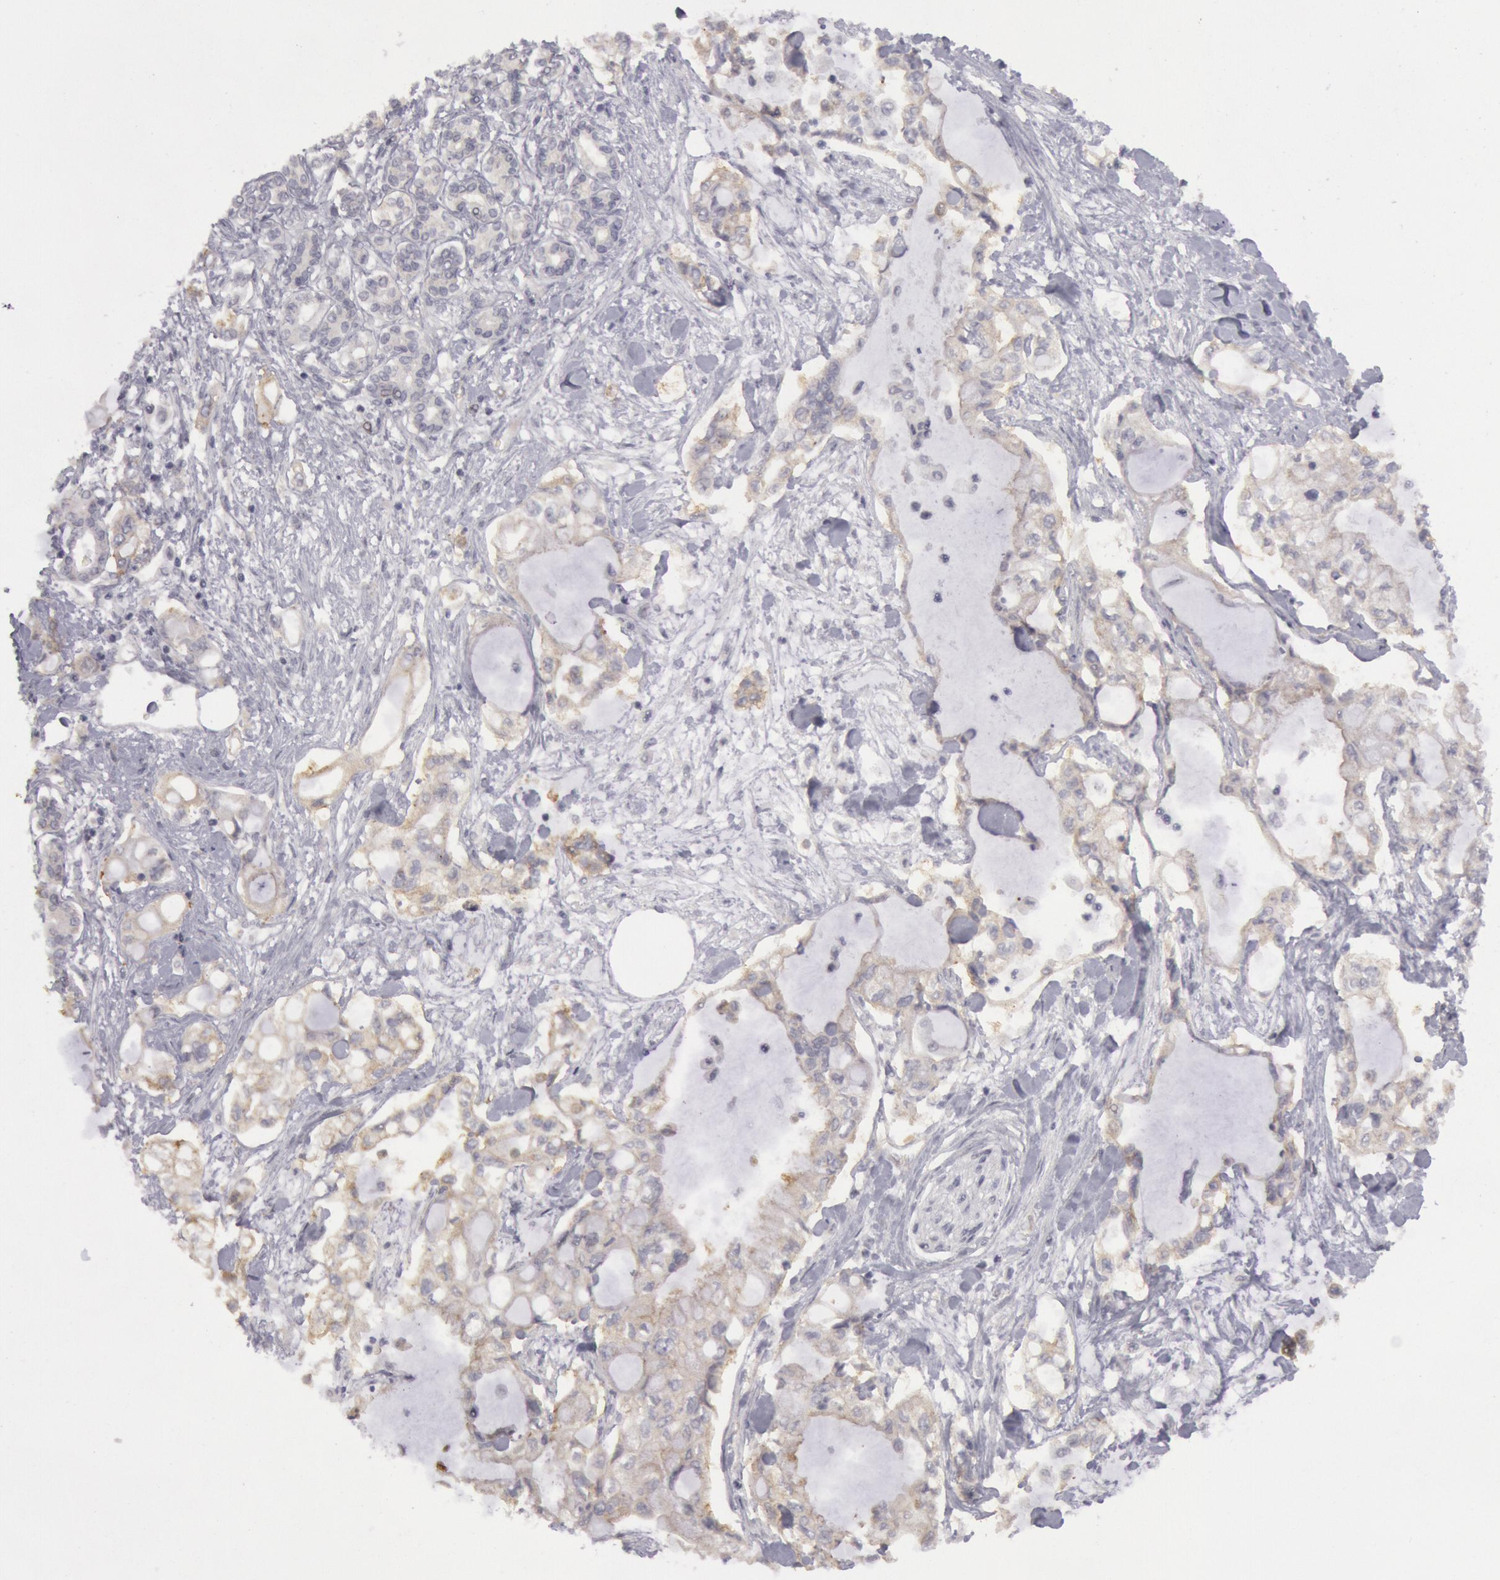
{"staining": {"intensity": "negative", "quantity": "none", "location": "none"}, "tissue": "pancreatic cancer", "cell_type": "Tumor cells", "image_type": "cancer", "snomed": [{"axis": "morphology", "description": "Adenocarcinoma, NOS"}, {"axis": "topography", "description": "Pancreas"}], "caption": "Immunohistochemistry of adenocarcinoma (pancreatic) shows no expression in tumor cells. Nuclei are stained in blue.", "gene": "JOSD1", "patient": {"sex": "female", "age": 70}}